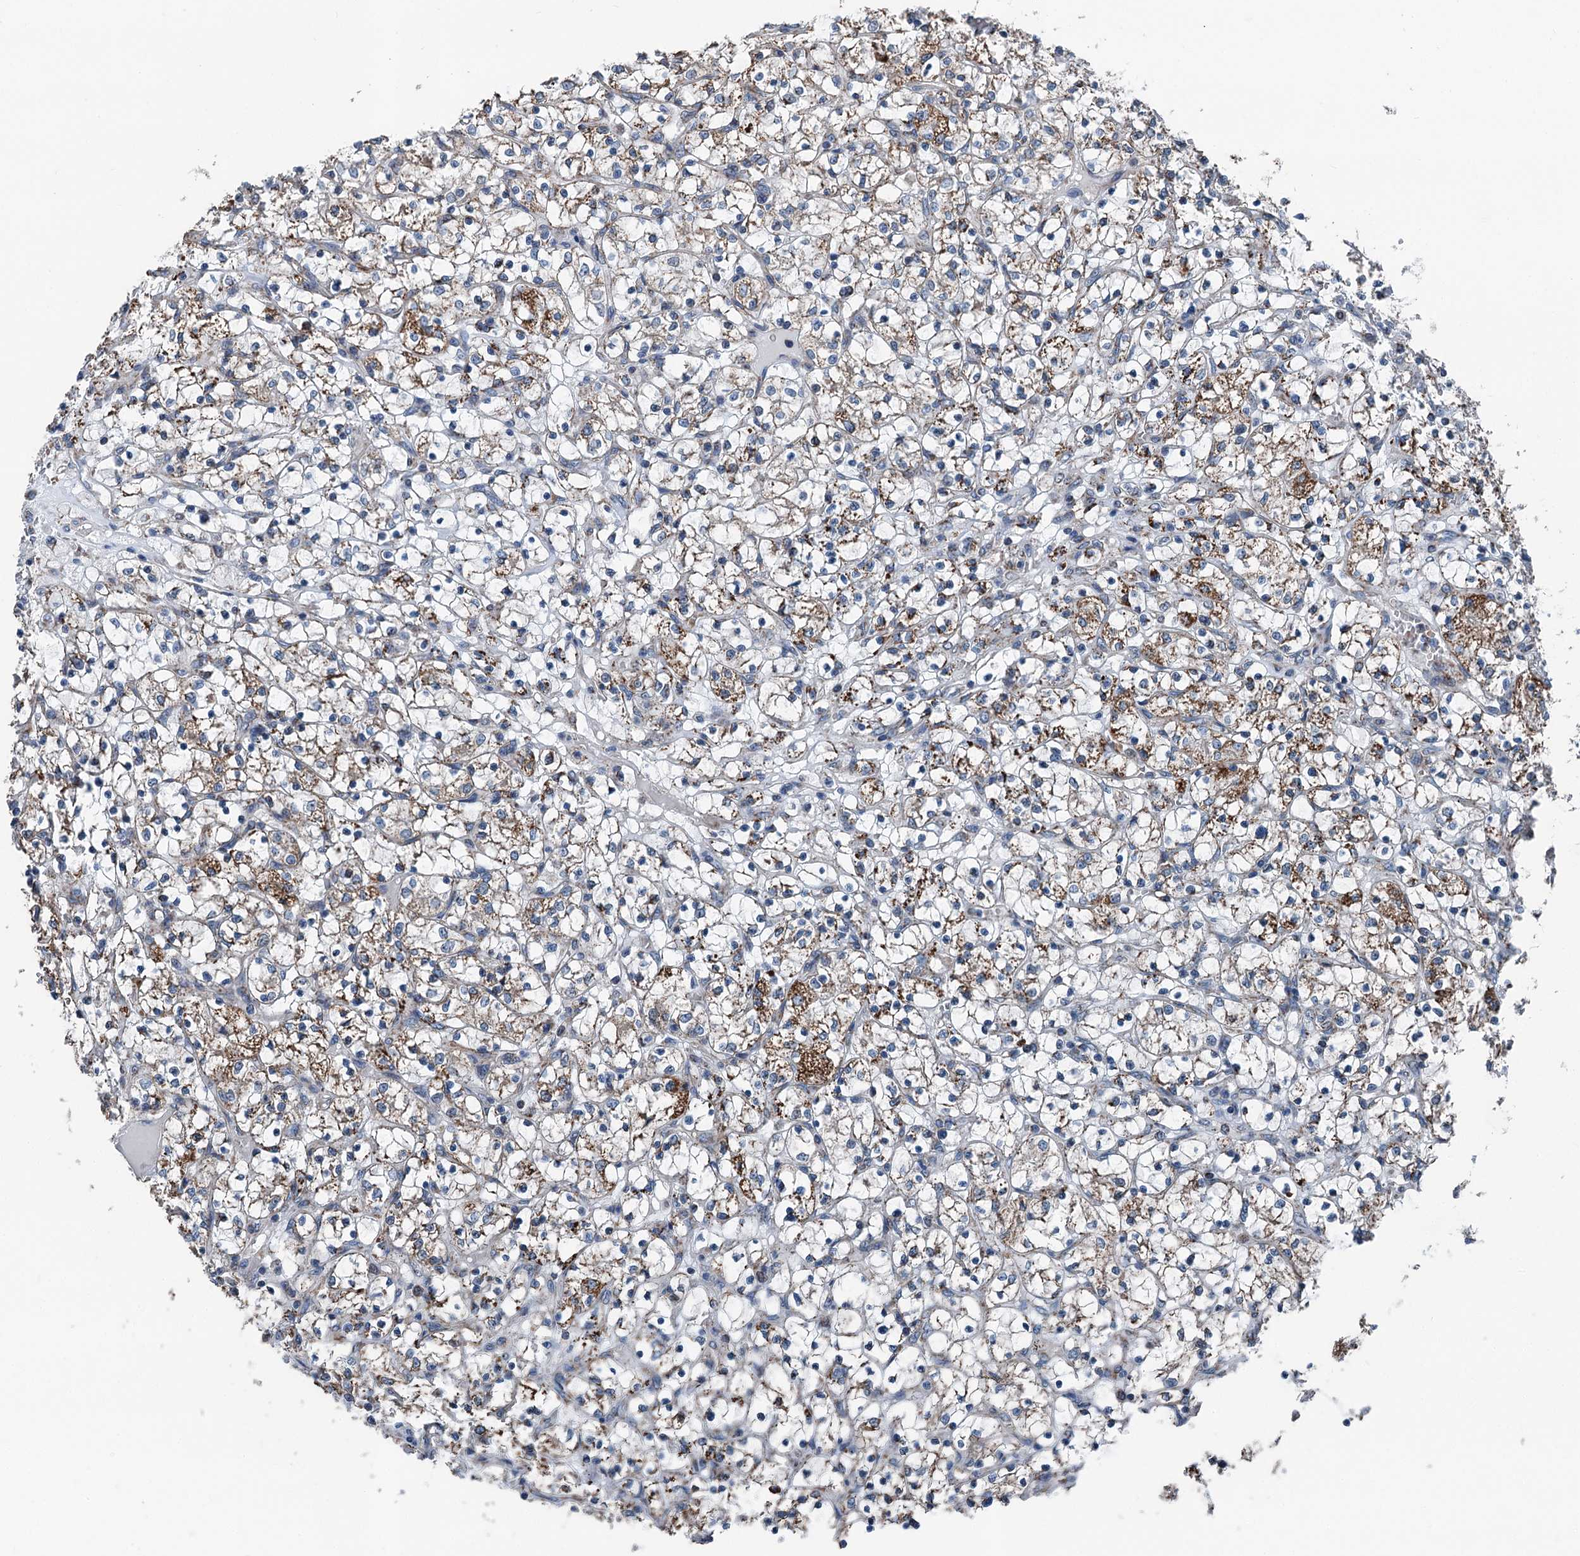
{"staining": {"intensity": "moderate", "quantity": ">75%", "location": "cytoplasmic/membranous"}, "tissue": "renal cancer", "cell_type": "Tumor cells", "image_type": "cancer", "snomed": [{"axis": "morphology", "description": "Adenocarcinoma, NOS"}, {"axis": "topography", "description": "Kidney"}], "caption": "Renal cancer tissue reveals moderate cytoplasmic/membranous expression in approximately >75% of tumor cells, visualized by immunohistochemistry.", "gene": "TRPT1", "patient": {"sex": "female", "age": 69}}